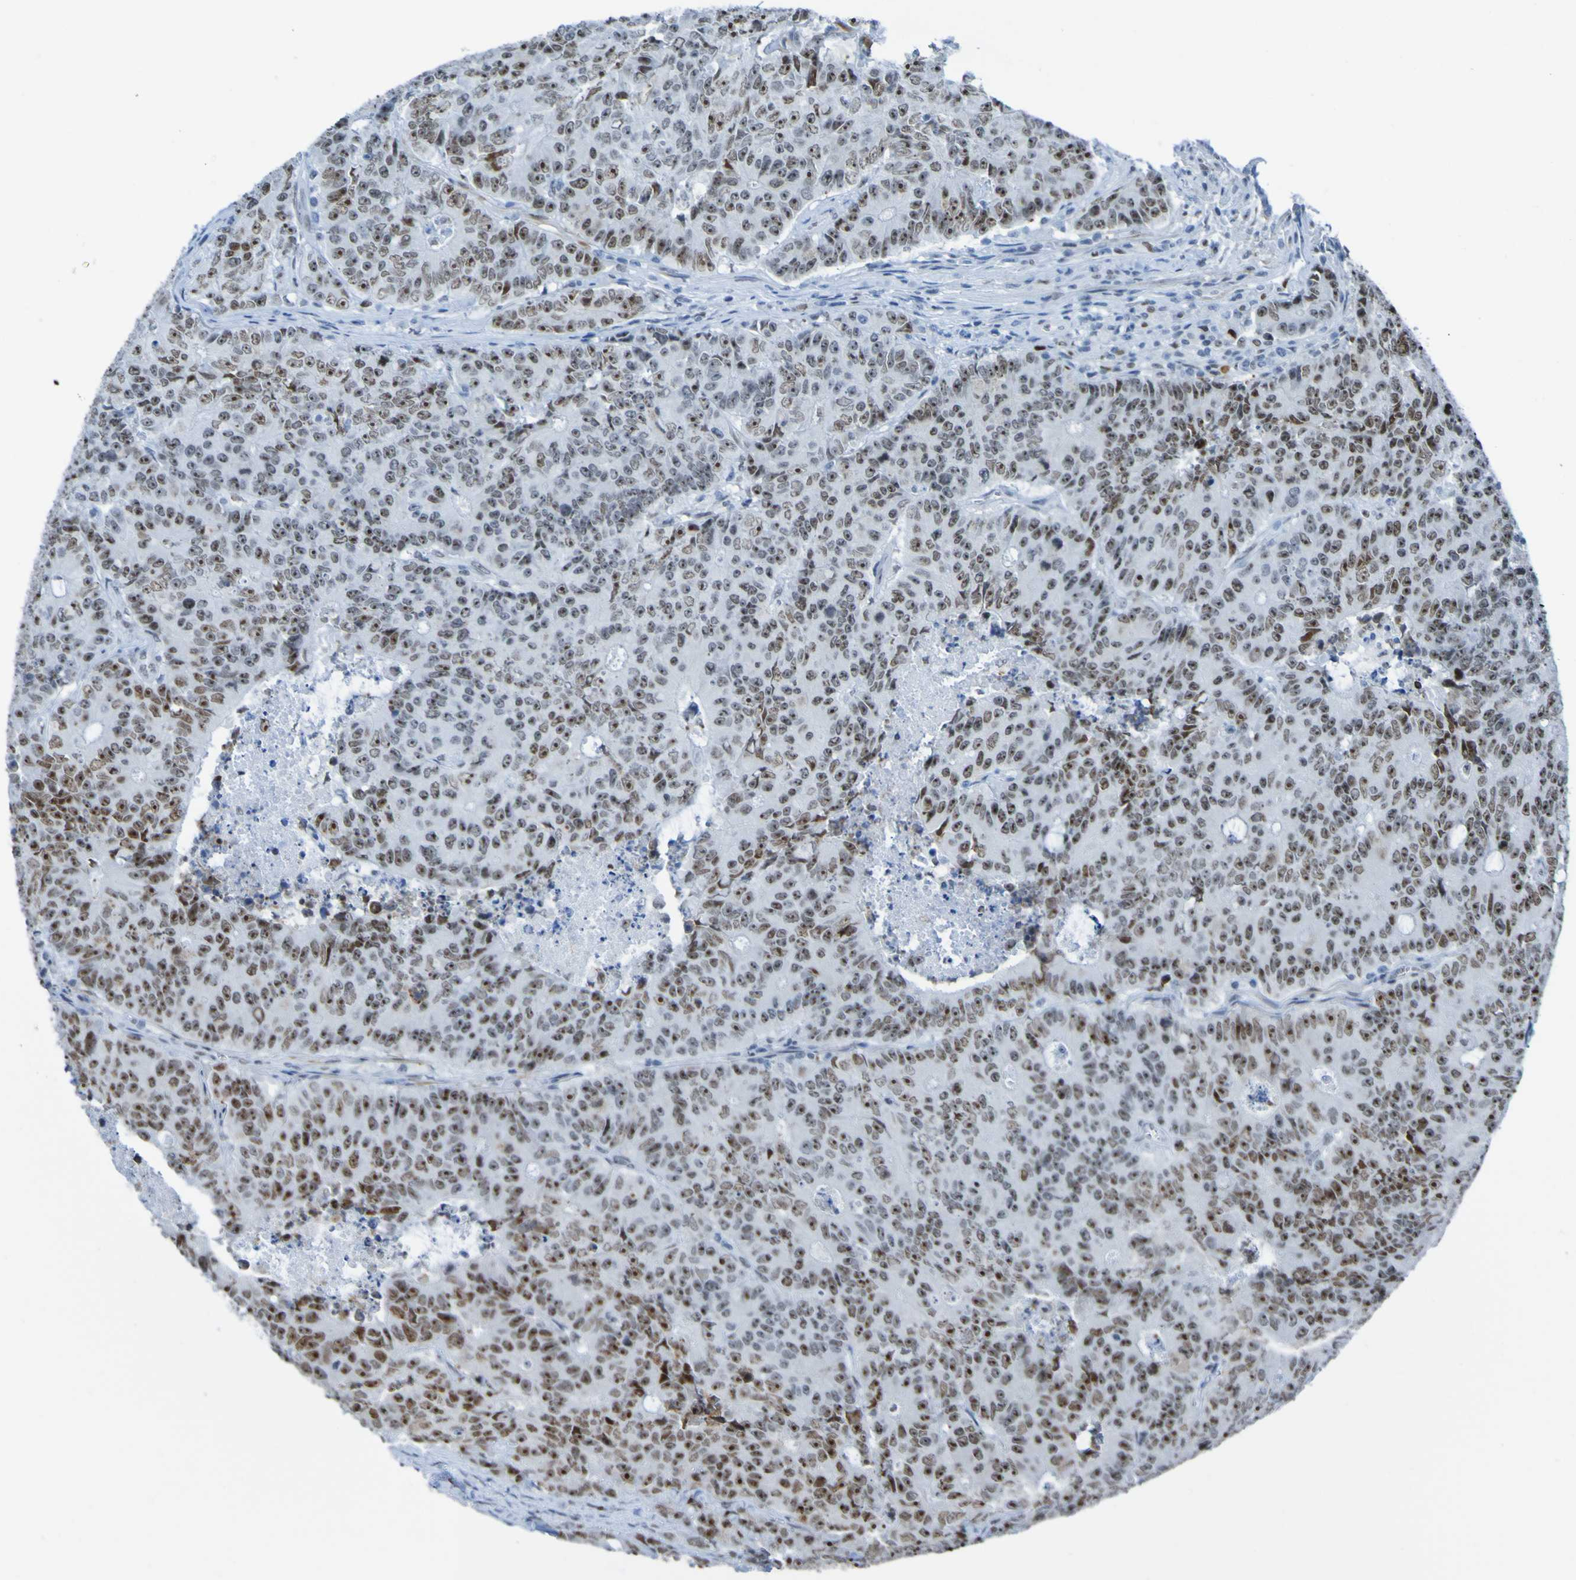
{"staining": {"intensity": "strong", "quantity": "25%-75%", "location": "nuclear"}, "tissue": "colorectal cancer", "cell_type": "Tumor cells", "image_type": "cancer", "snomed": [{"axis": "morphology", "description": "Adenocarcinoma, NOS"}, {"axis": "topography", "description": "Colon"}], "caption": "Strong nuclear protein positivity is identified in approximately 25%-75% of tumor cells in adenocarcinoma (colorectal). (DAB (3,3'-diaminobenzidine) IHC with brightfield microscopy, high magnification).", "gene": "PHF2", "patient": {"sex": "female", "age": 86}}